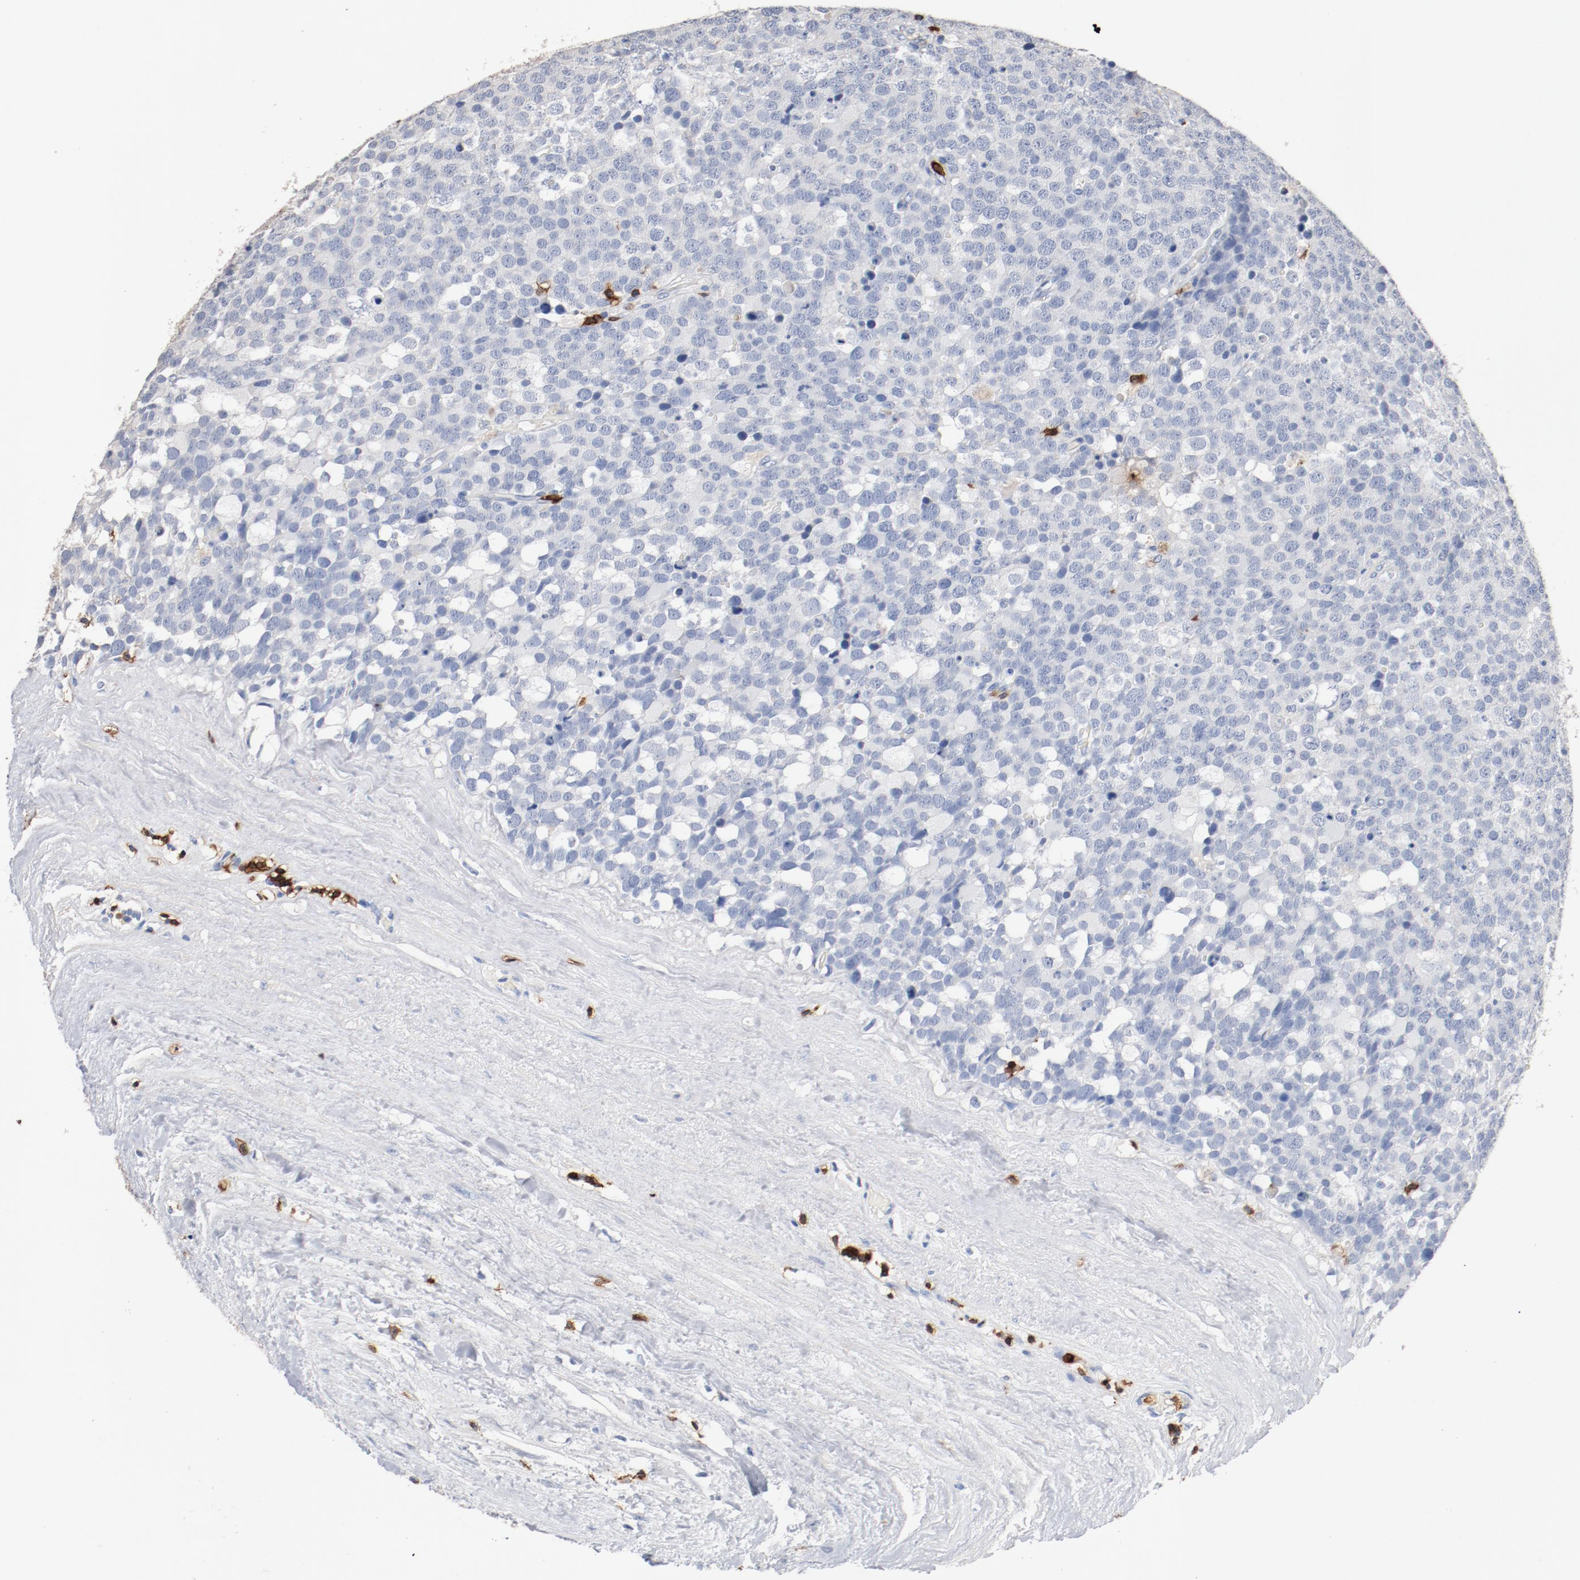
{"staining": {"intensity": "negative", "quantity": "none", "location": "none"}, "tissue": "testis cancer", "cell_type": "Tumor cells", "image_type": "cancer", "snomed": [{"axis": "morphology", "description": "Seminoma, NOS"}, {"axis": "topography", "description": "Testis"}], "caption": "The image demonstrates no significant staining in tumor cells of testis cancer.", "gene": "CD247", "patient": {"sex": "male", "age": 71}}